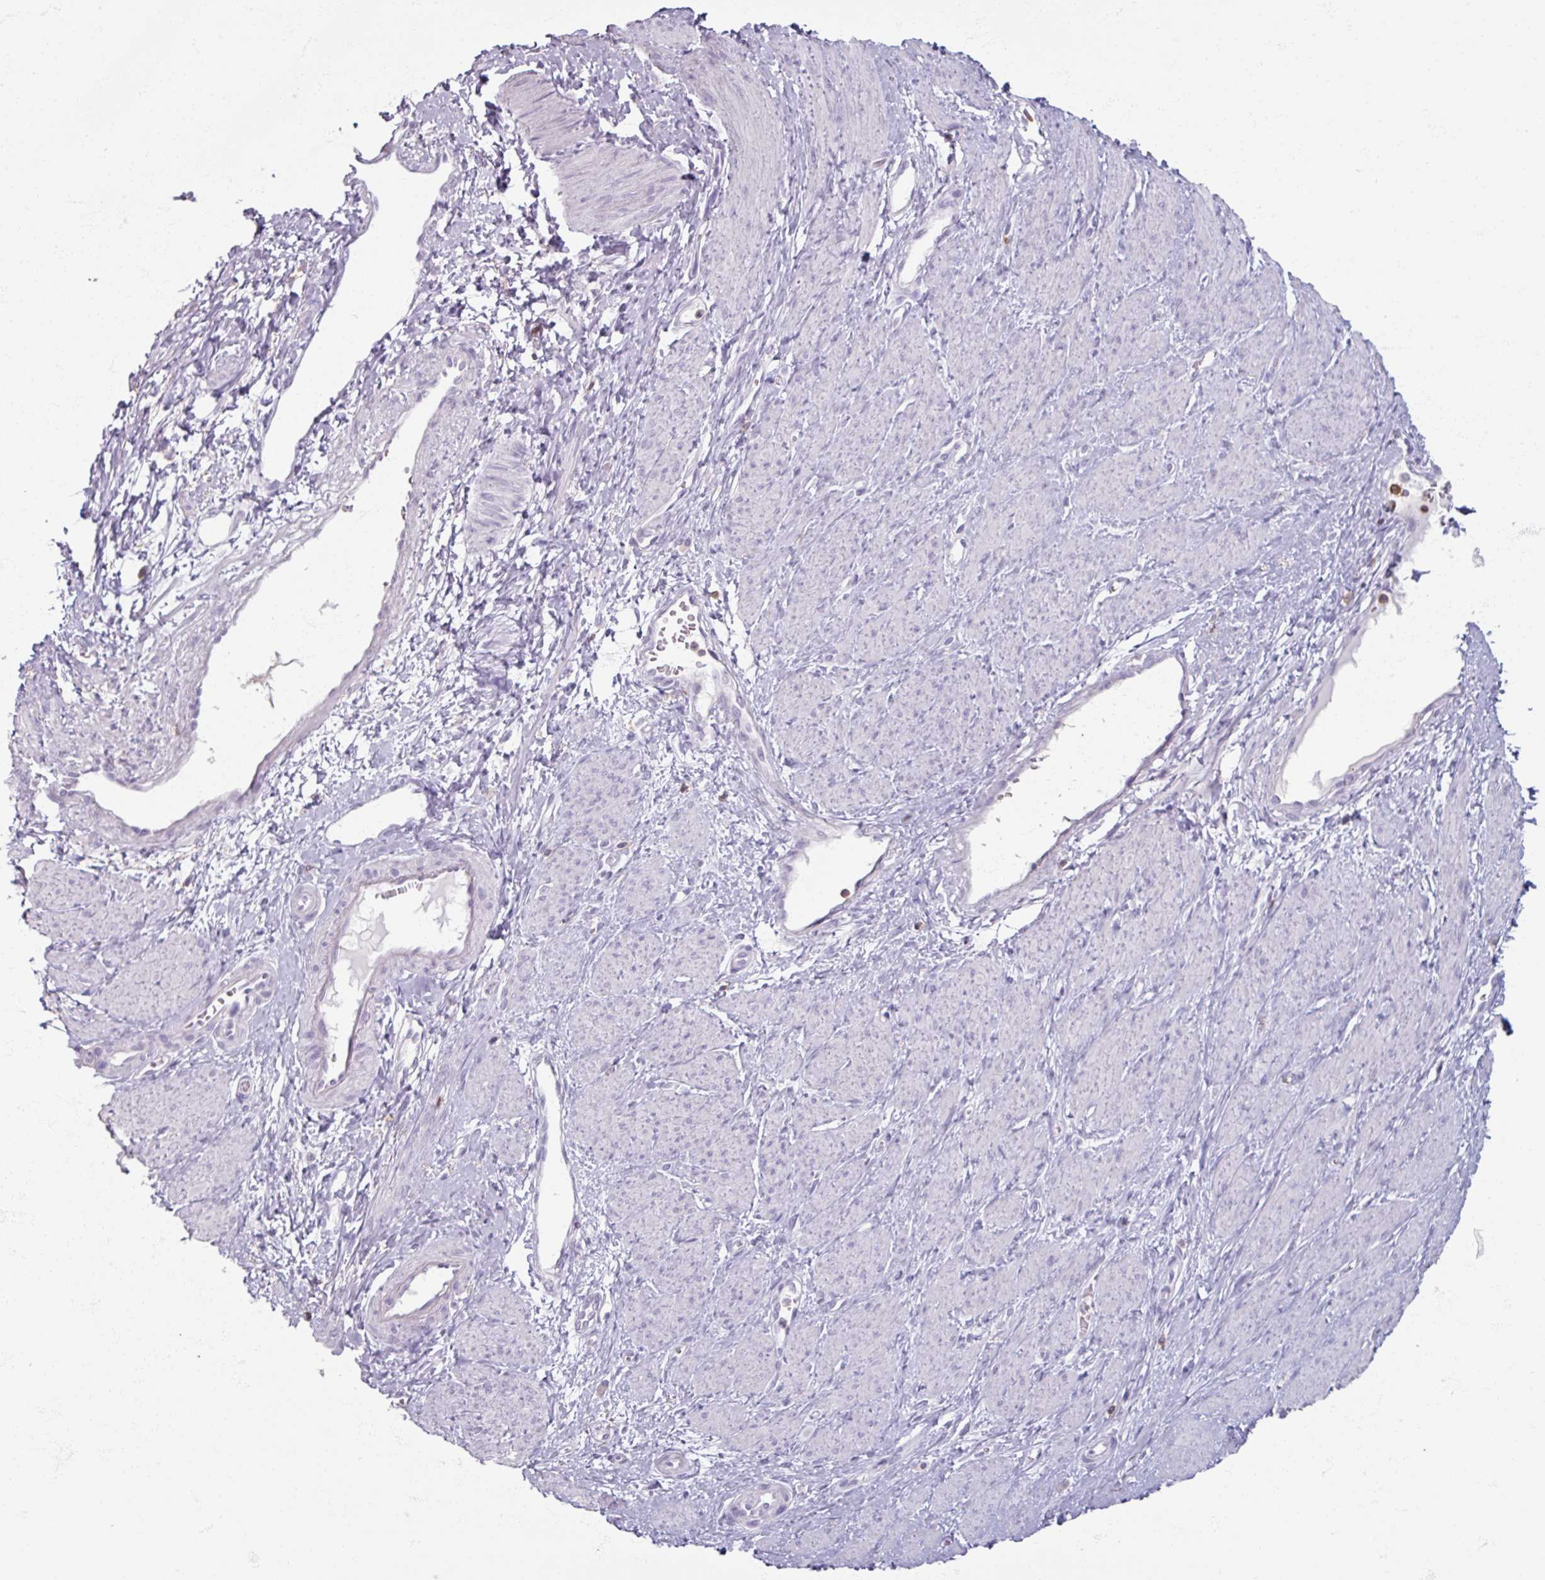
{"staining": {"intensity": "negative", "quantity": "none", "location": "none"}, "tissue": "smooth muscle", "cell_type": "Smooth muscle cells", "image_type": "normal", "snomed": [{"axis": "morphology", "description": "Normal tissue, NOS"}, {"axis": "topography", "description": "Smooth muscle"}, {"axis": "topography", "description": "Uterus"}], "caption": "A micrograph of smooth muscle stained for a protein exhibits no brown staining in smooth muscle cells. The staining was performed using DAB to visualize the protein expression in brown, while the nuclei were stained in blue with hematoxylin (Magnification: 20x).", "gene": "PTPRC", "patient": {"sex": "female", "age": 39}}